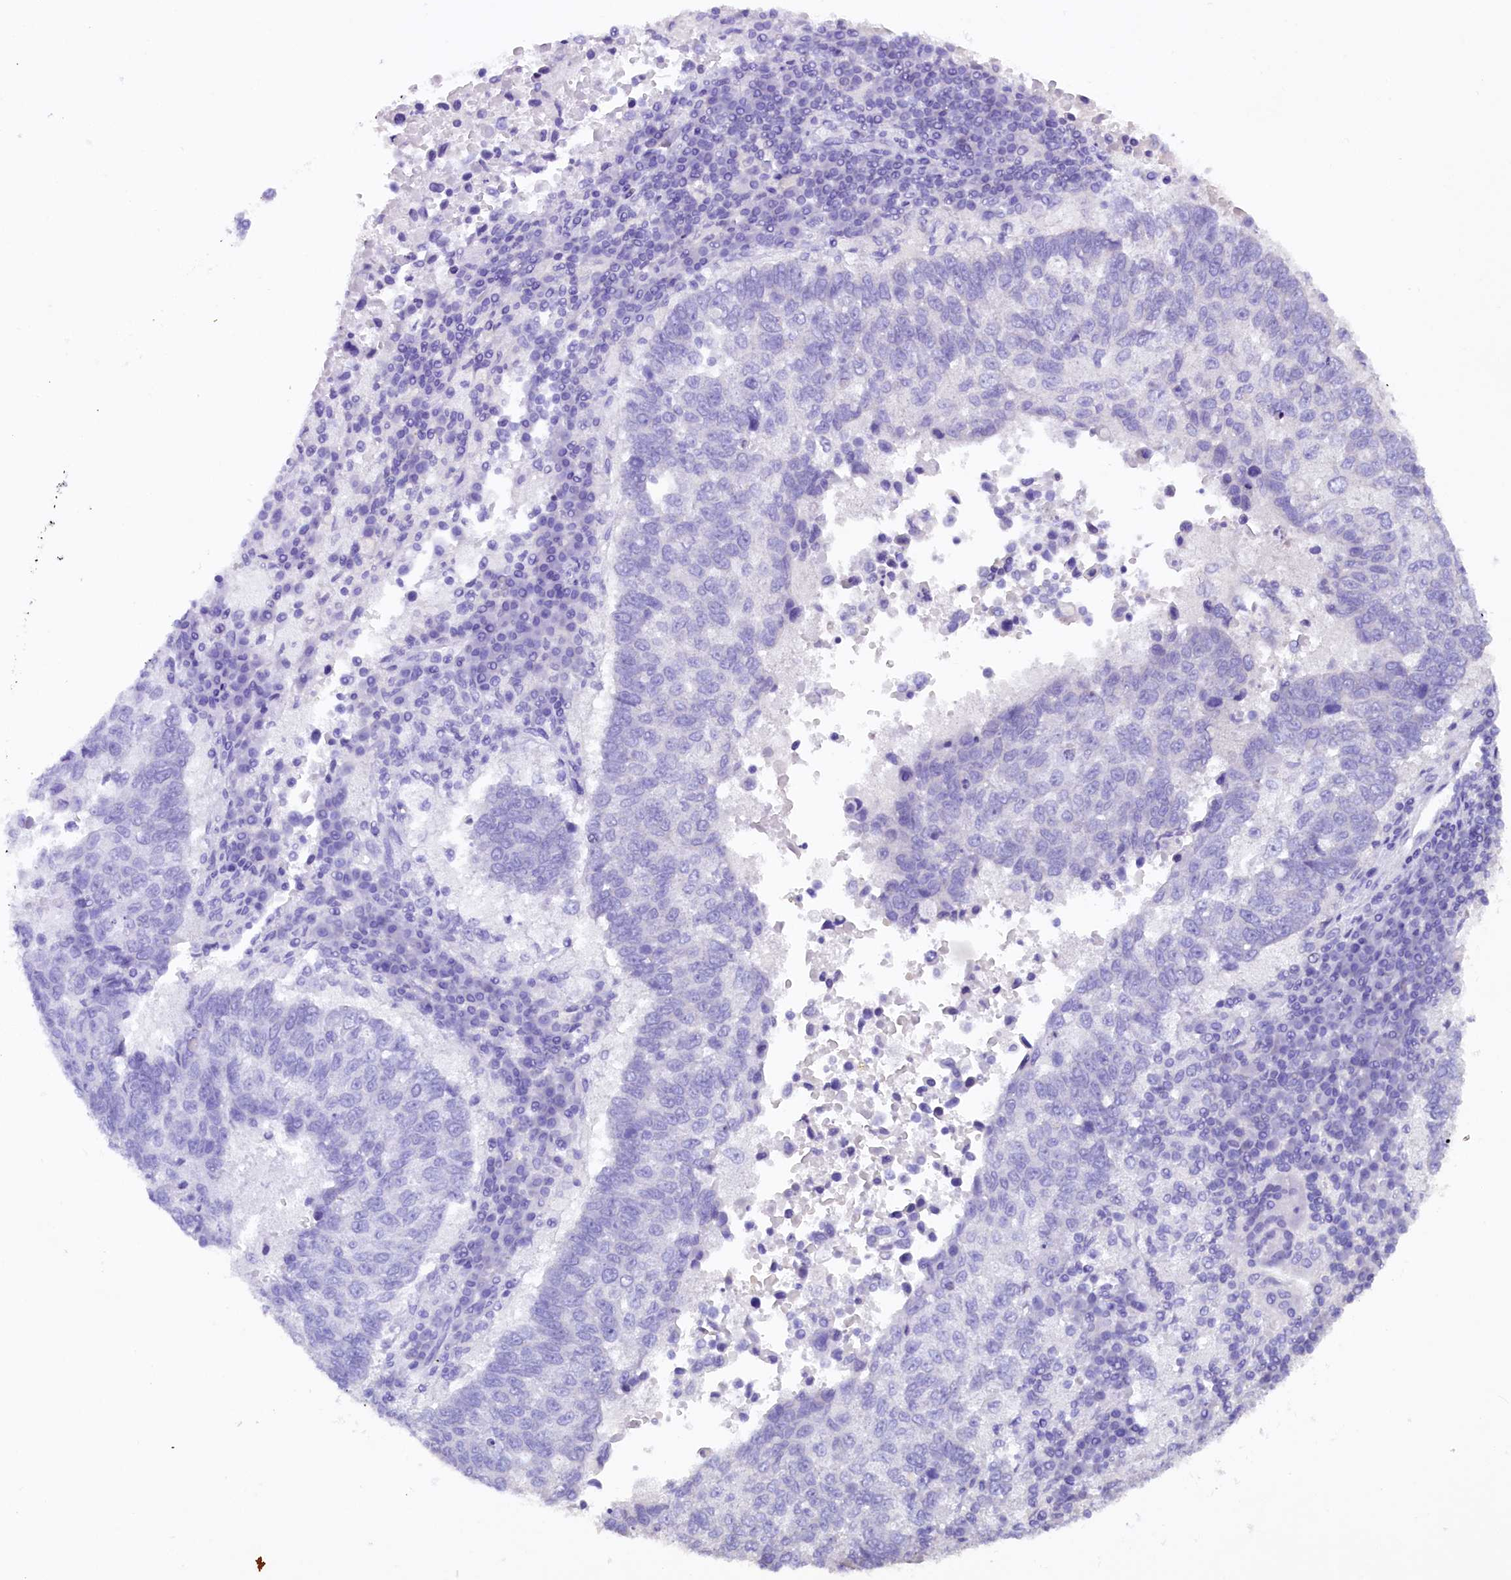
{"staining": {"intensity": "negative", "quantity": "none", "location": "none"}, "tissue": "lung cancer", "cell_type": "Tumor cells", "image_type": "cancer", "snomed": [{"axis": "morphology", "description": "Squamous cell carcinoma, NOS"}, {"axis": "topography", "description": "Lung"}], "caption": "Protein analysis of lung squamous cell carcinoma exhibits no significant staining in tumor cells.", "gene": "AP3B2", "patient": {"sex": "male", "age": 73}}